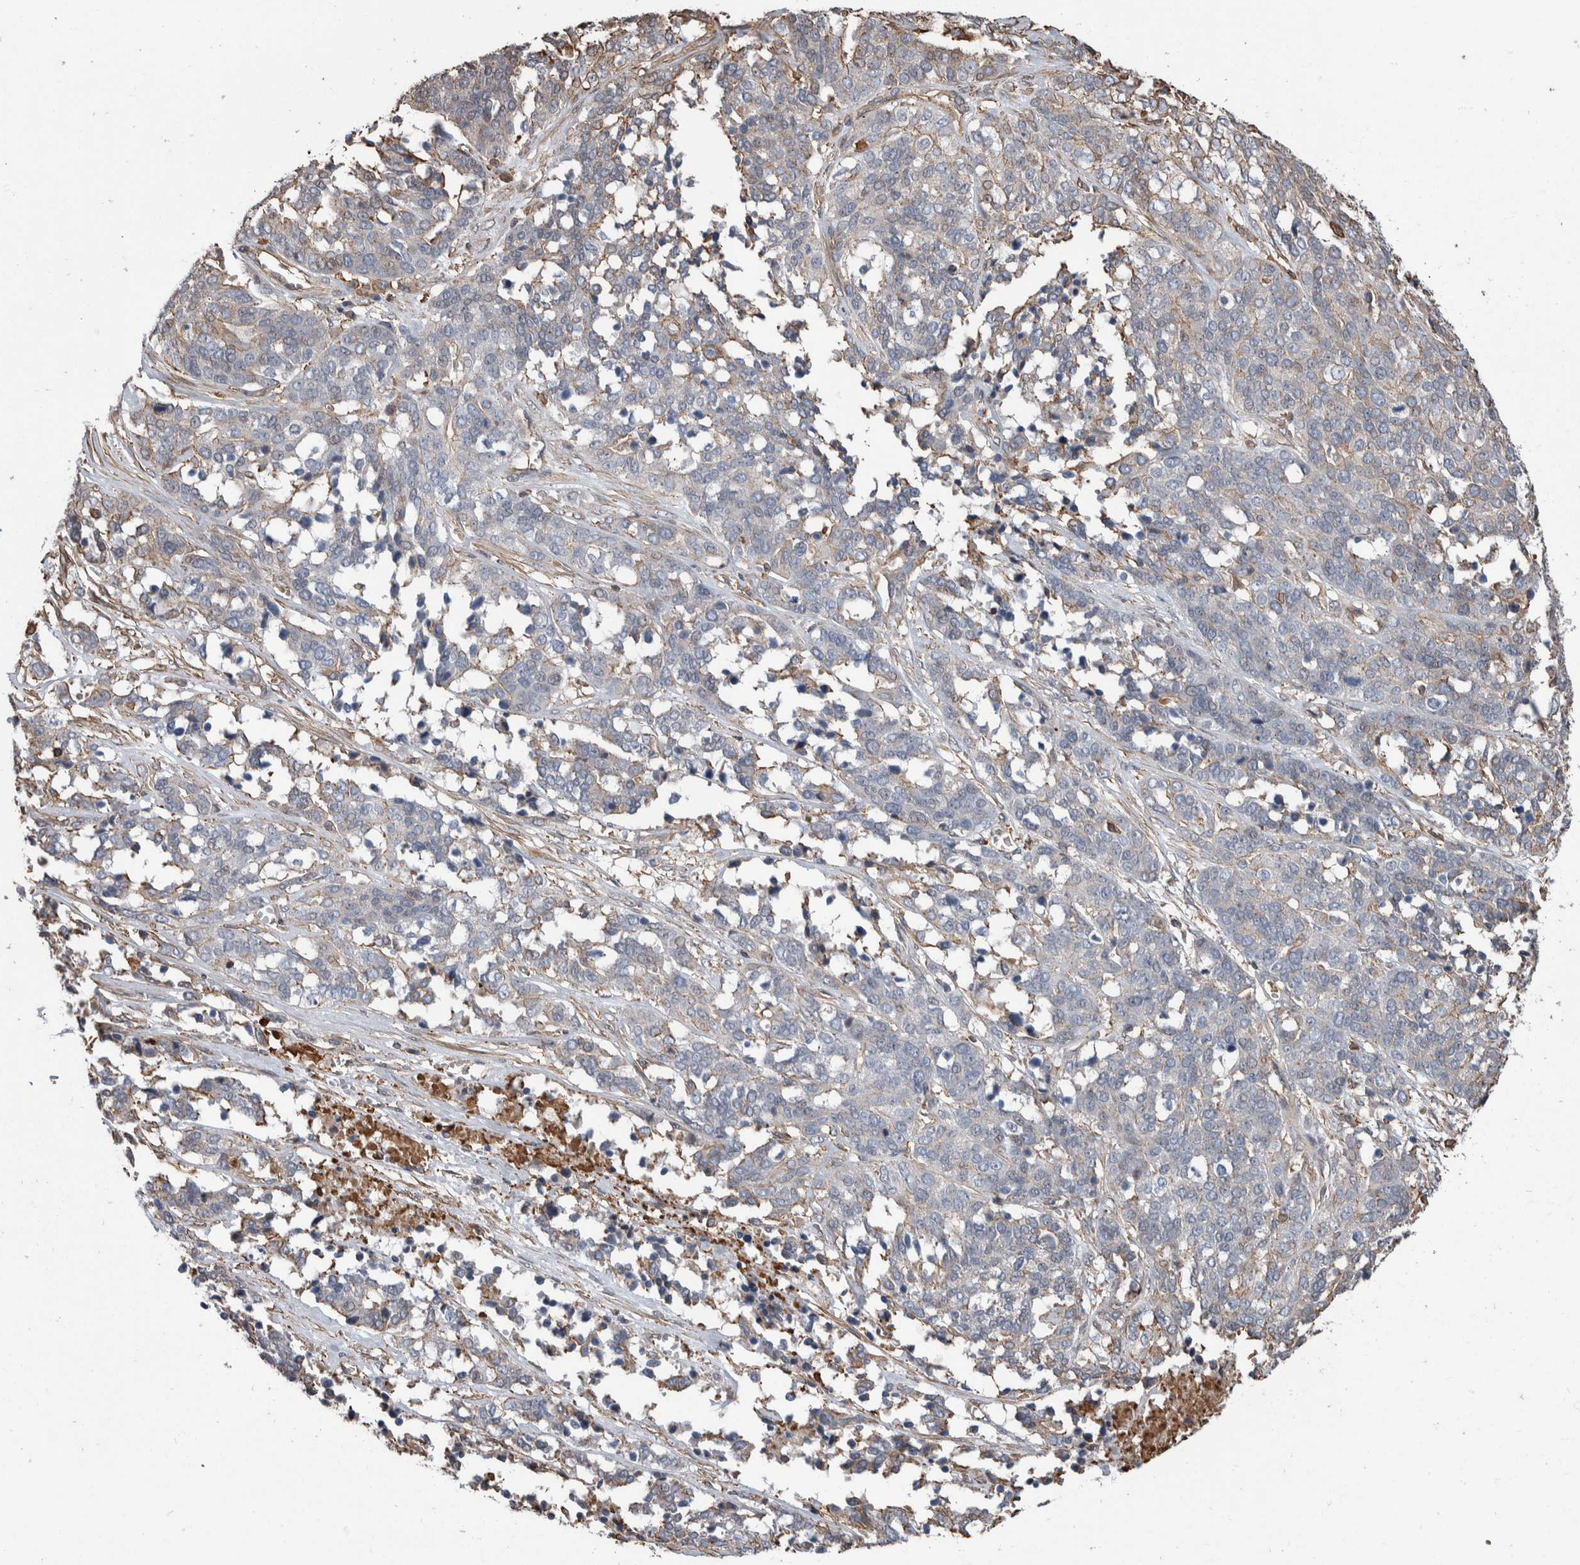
{"staining": {"intensity": "weak", "quantity": "<25%", "location": "cytoplasmic/membranous"}, "tissue": "ovarian cancer", "cell_type": "Tumor cells", "image_type": "cancer", "snomed": [{"axis": "morphology", "description": "Cystadenocarcinoma, serous, NOS"}, {"axis": "topography", "description": "Ovary"}], "caption": "Tumor cells show no significant protein positivity in ovarian cancer.", "gene": "ENPP2", "patient": {"sex": "female", "age": 44}}